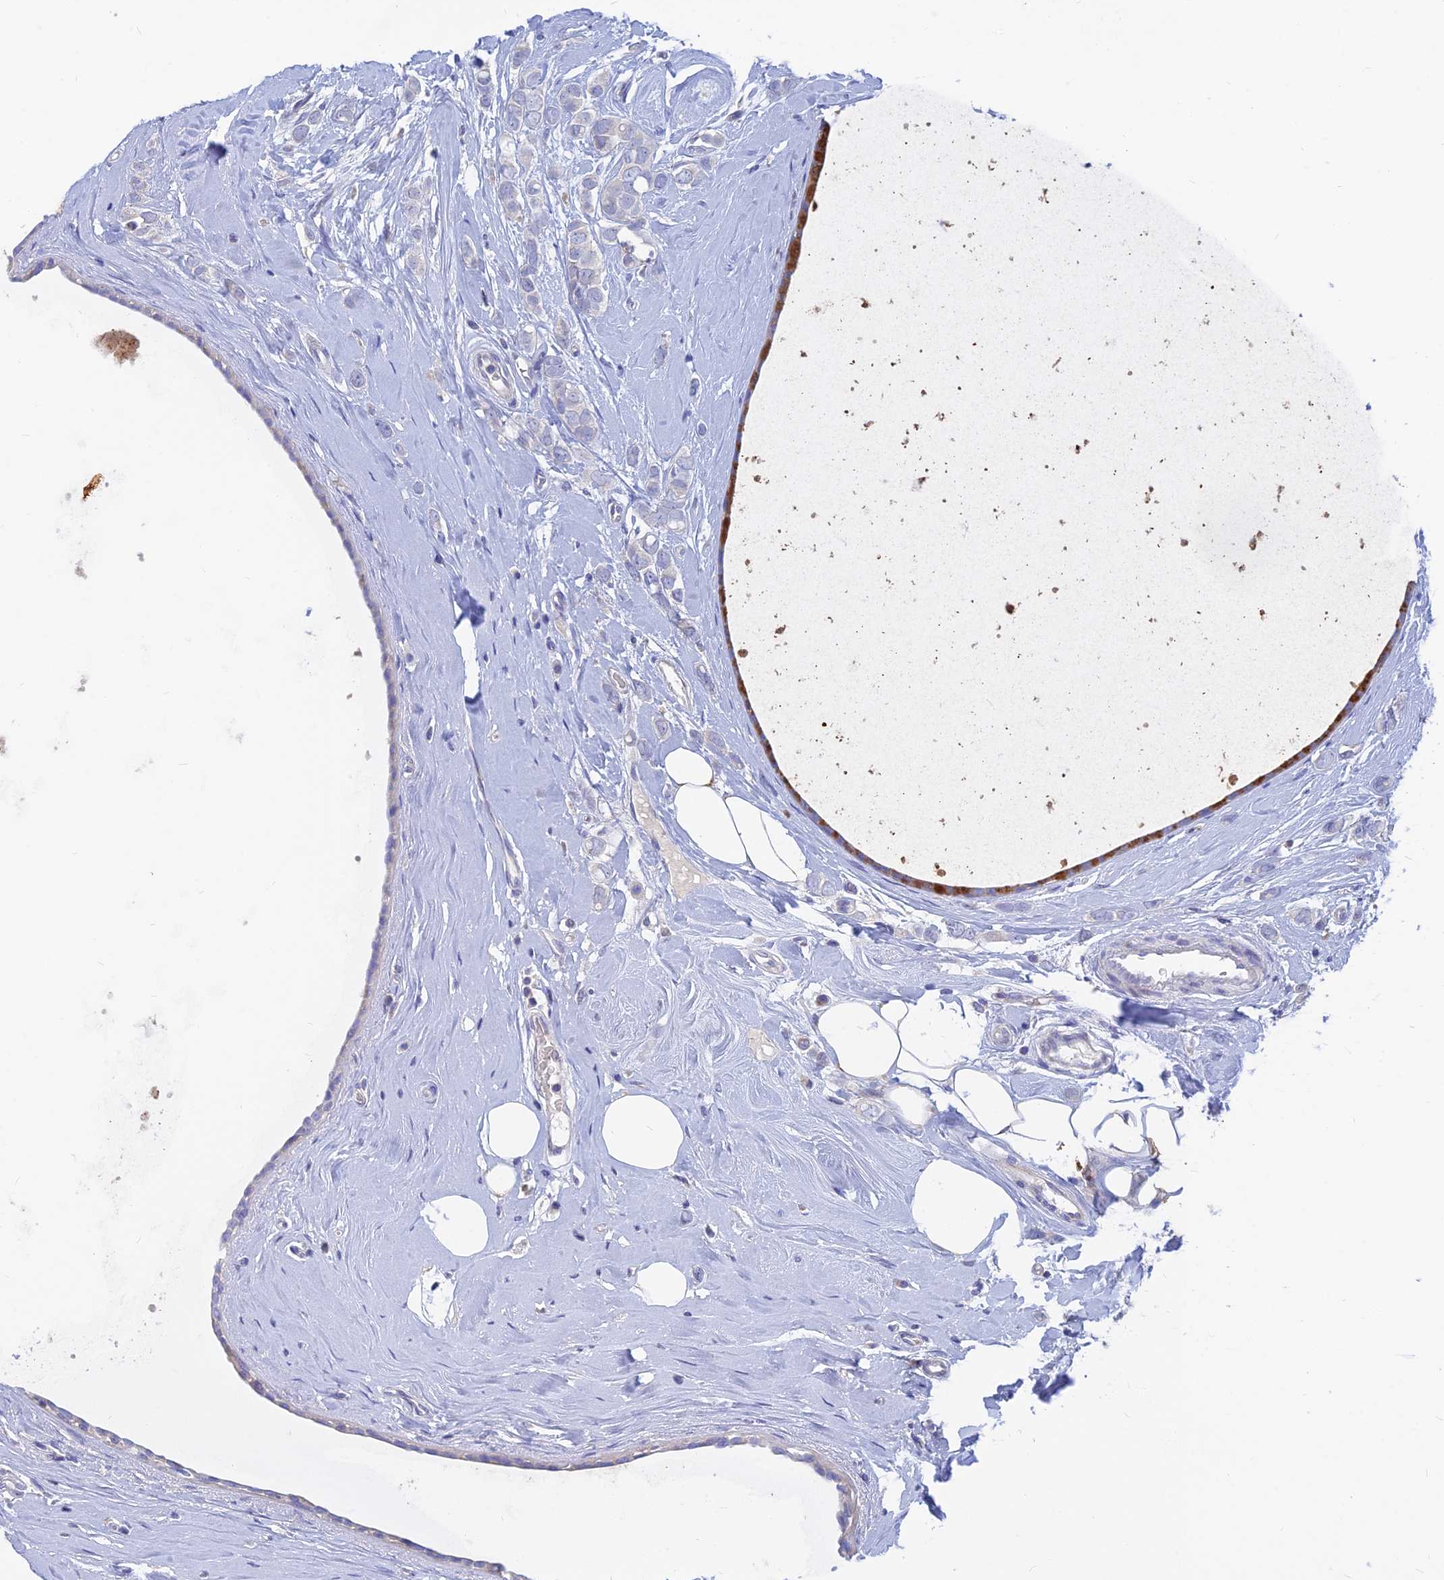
{"staining": {"intensity": "negative", "quantity": "none", "location": "none"}, "tissue": "breast cancer", "cell_type": "Tumor cells", "image_type": "cancer", "snomed": [{"axis": "morphology", "description": "Lobular carcinoma"}, {"axis": "topography", "description": "Breast"}], "caption": "Tumor cells show no significant protein positivity in breast cancer.", "gene": "CACNA1B", "patient": {"sex": "female", "age": 47}}